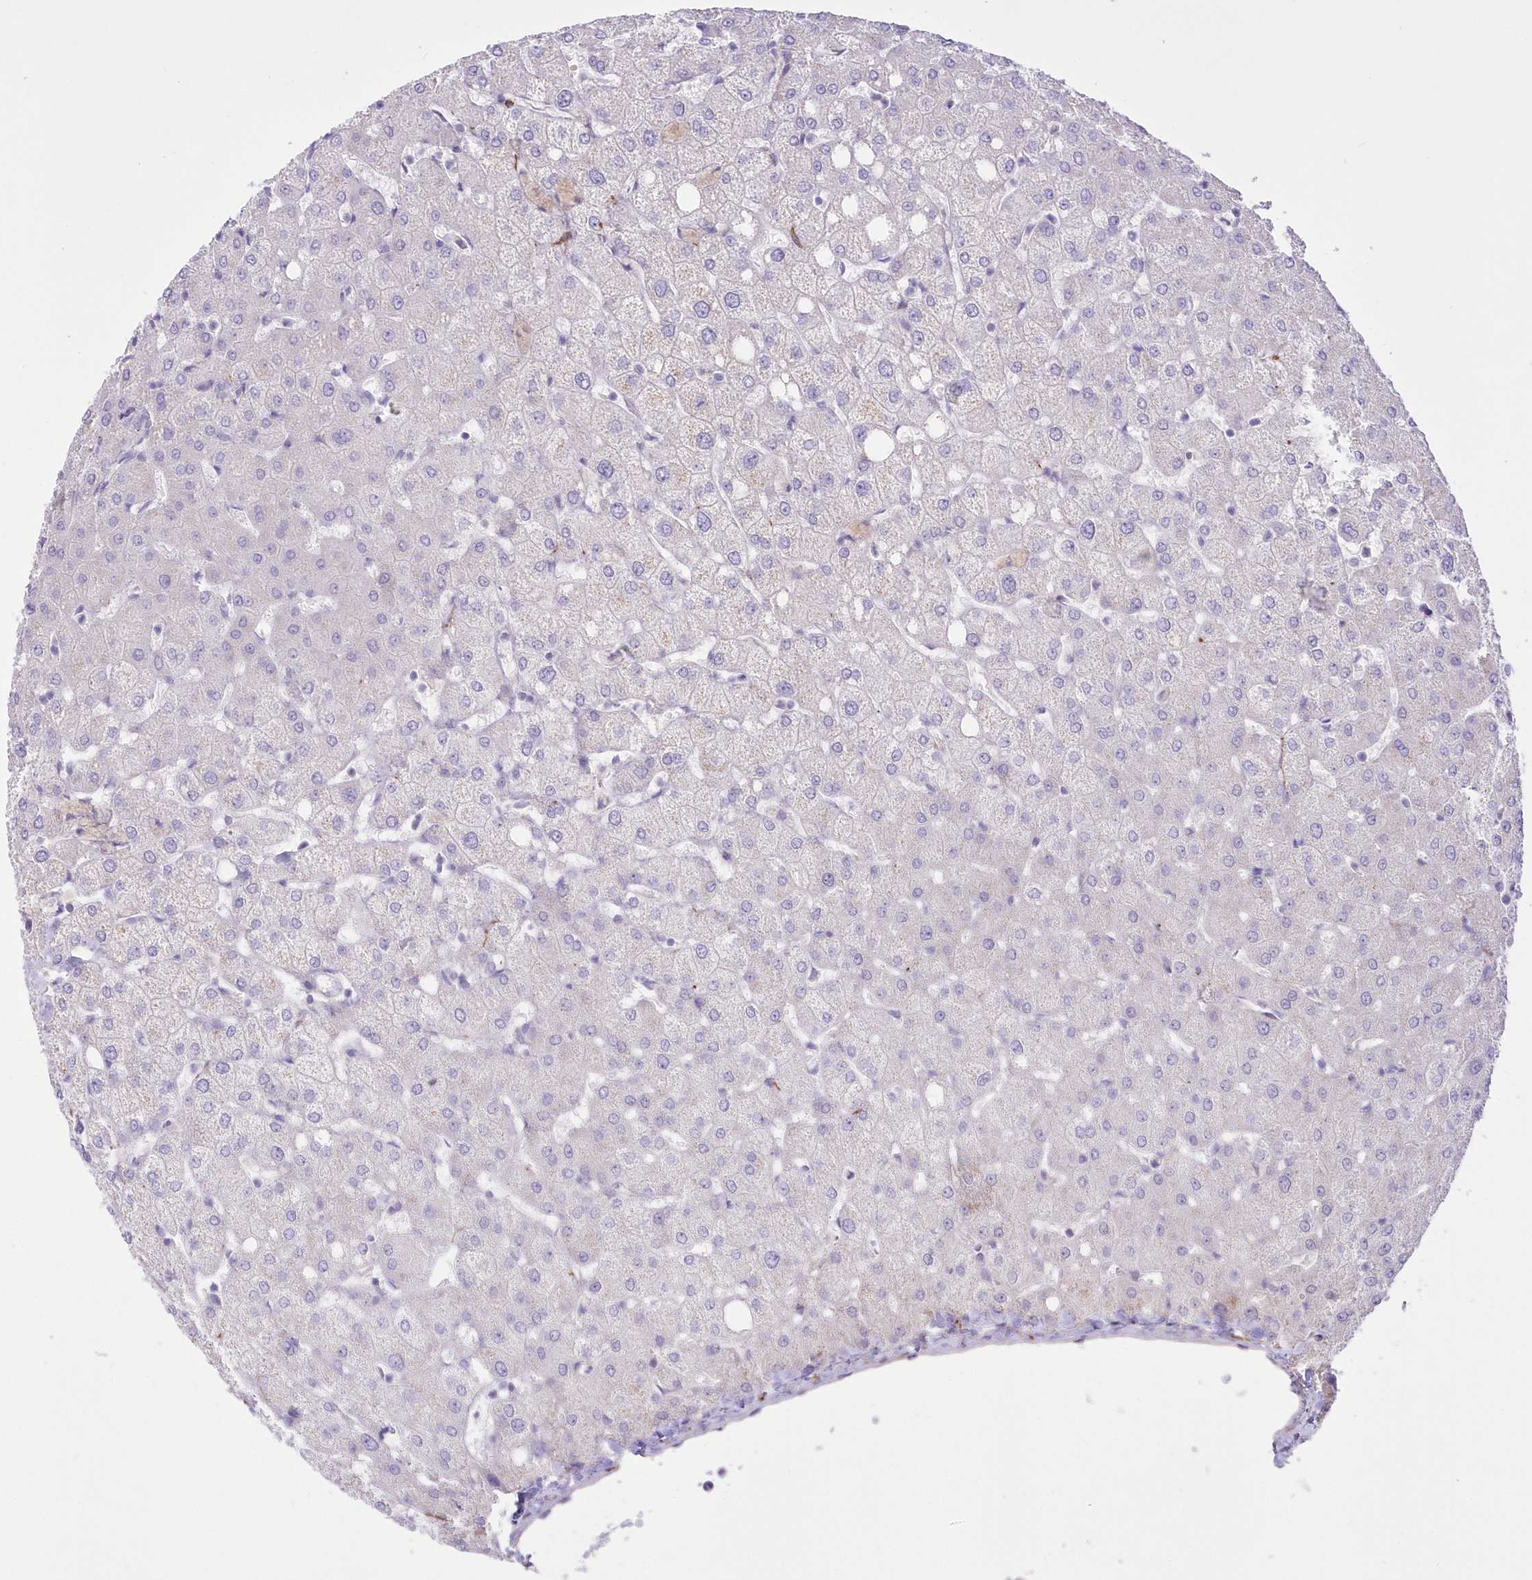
{"staining": {"intensity": "negative", "quantity": "none", "location": "none"}, "tissue": "liver", "cell_type": "Cholangiocytes", "image_type": "normal", "snomed": [{"axis": "morphology", "description": "Normal tissue, NOS"}, {"axis": "topography", "description": "Liver"}], "caption": "High power microscopy histopathology image of an immunohistochemistry (IHC) image of benign liver, revealing no significant staining in cholangiocytes.", "gene": "FAM241B", "patient": {"sex": "female", "age": 54}}